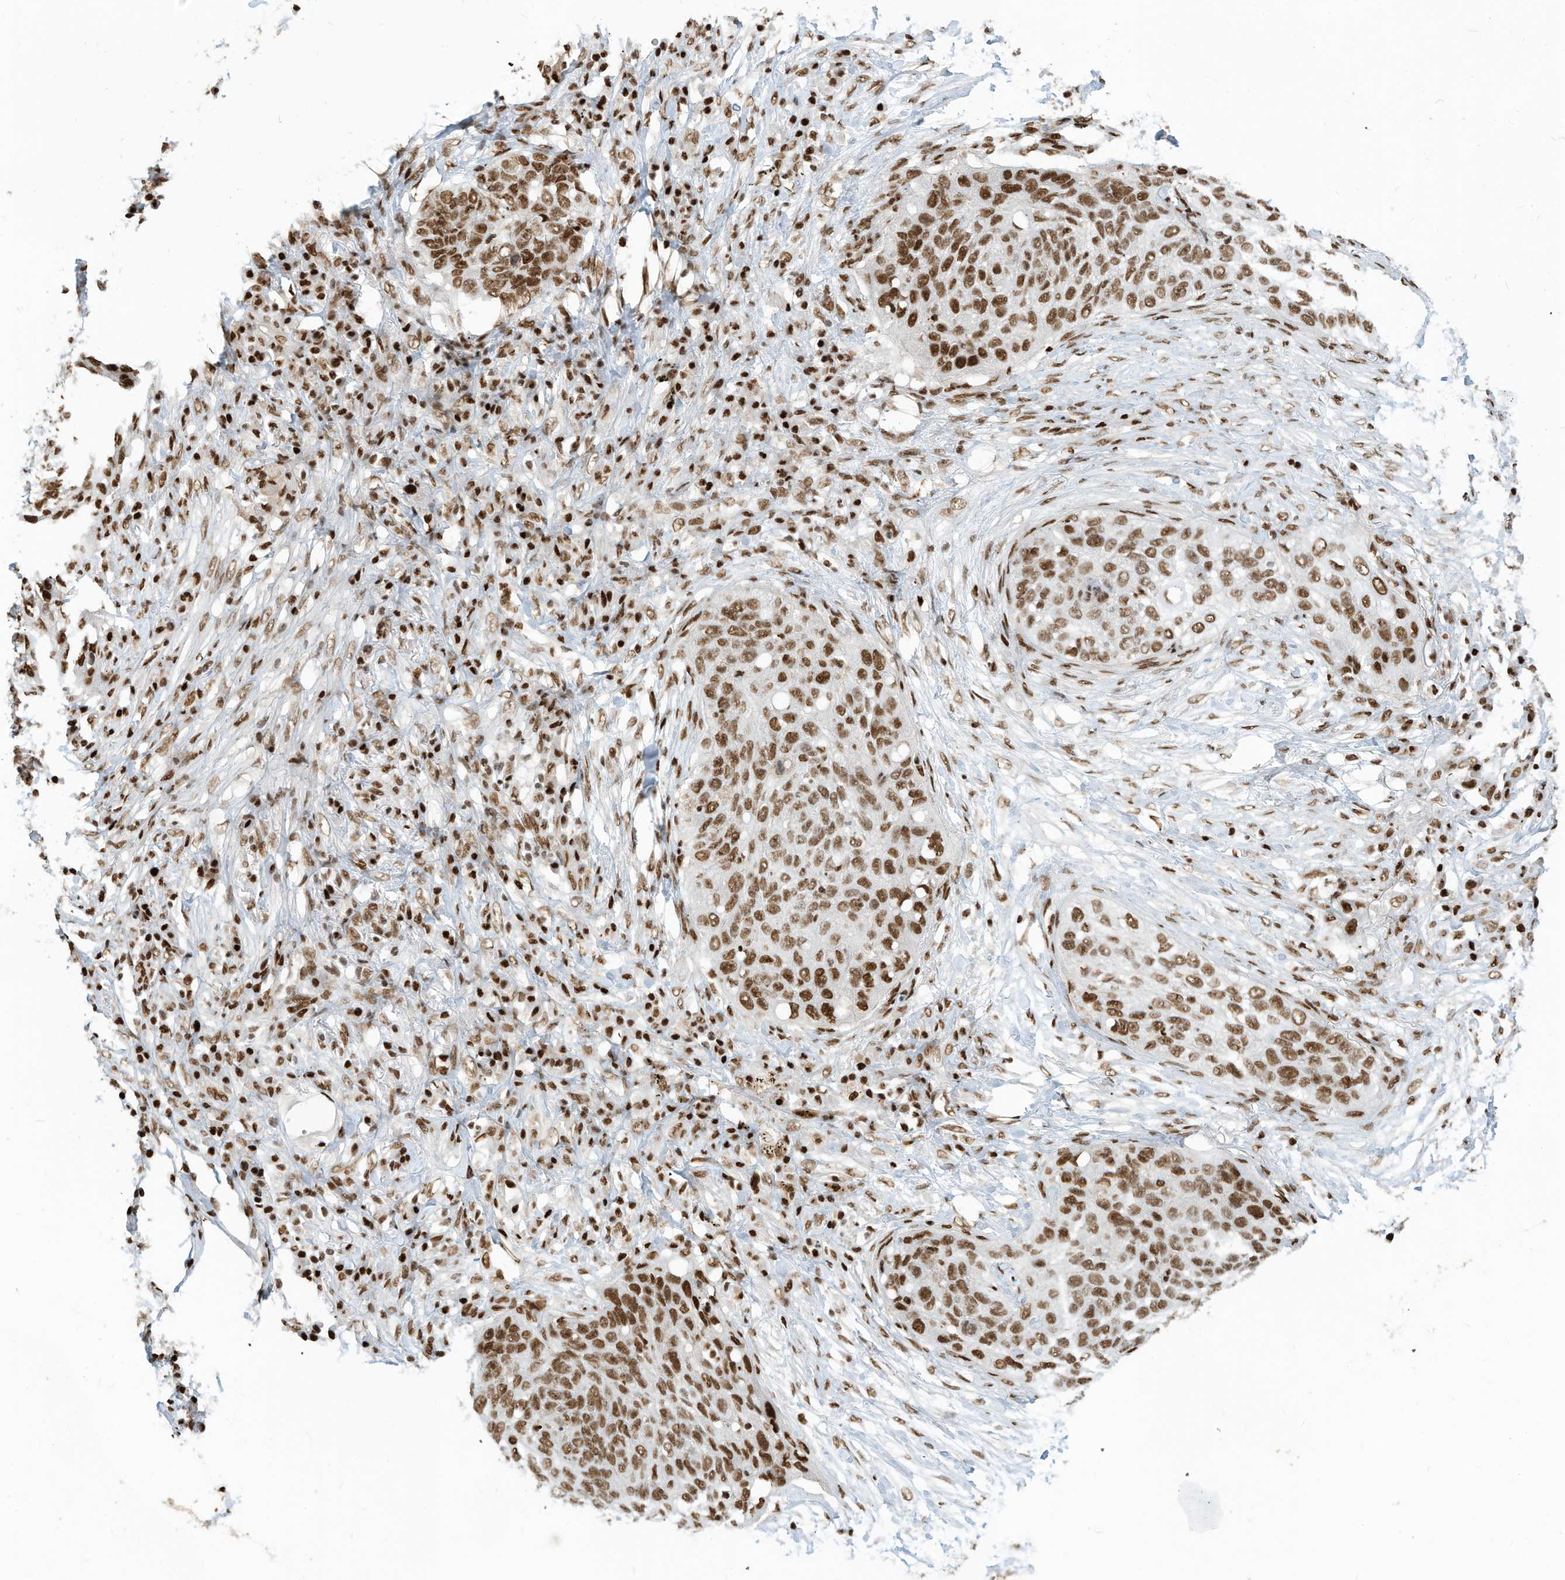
{"staining": {"intensity": "moderate", "quantity": ">75%", "location": "nuclear"}, "tissue": "lung cancer", "cell_type": "Tumor cells", "image_type": "cancer", "snomed": [{"axis": "morphology", "description": "Squamous cell carcinoma, NOS"}, {"axis": "topography", "description": "Lung"}], "caption": "IHC of lung cancer demonstrates medium levels of moderate nuclear positivity in approximately >75% of tumor cells. (Brightfield microscopy of DAB IHC at high magnification).", "gene": "SAMD15", "patient": {"sex": "female", "age": 63}}